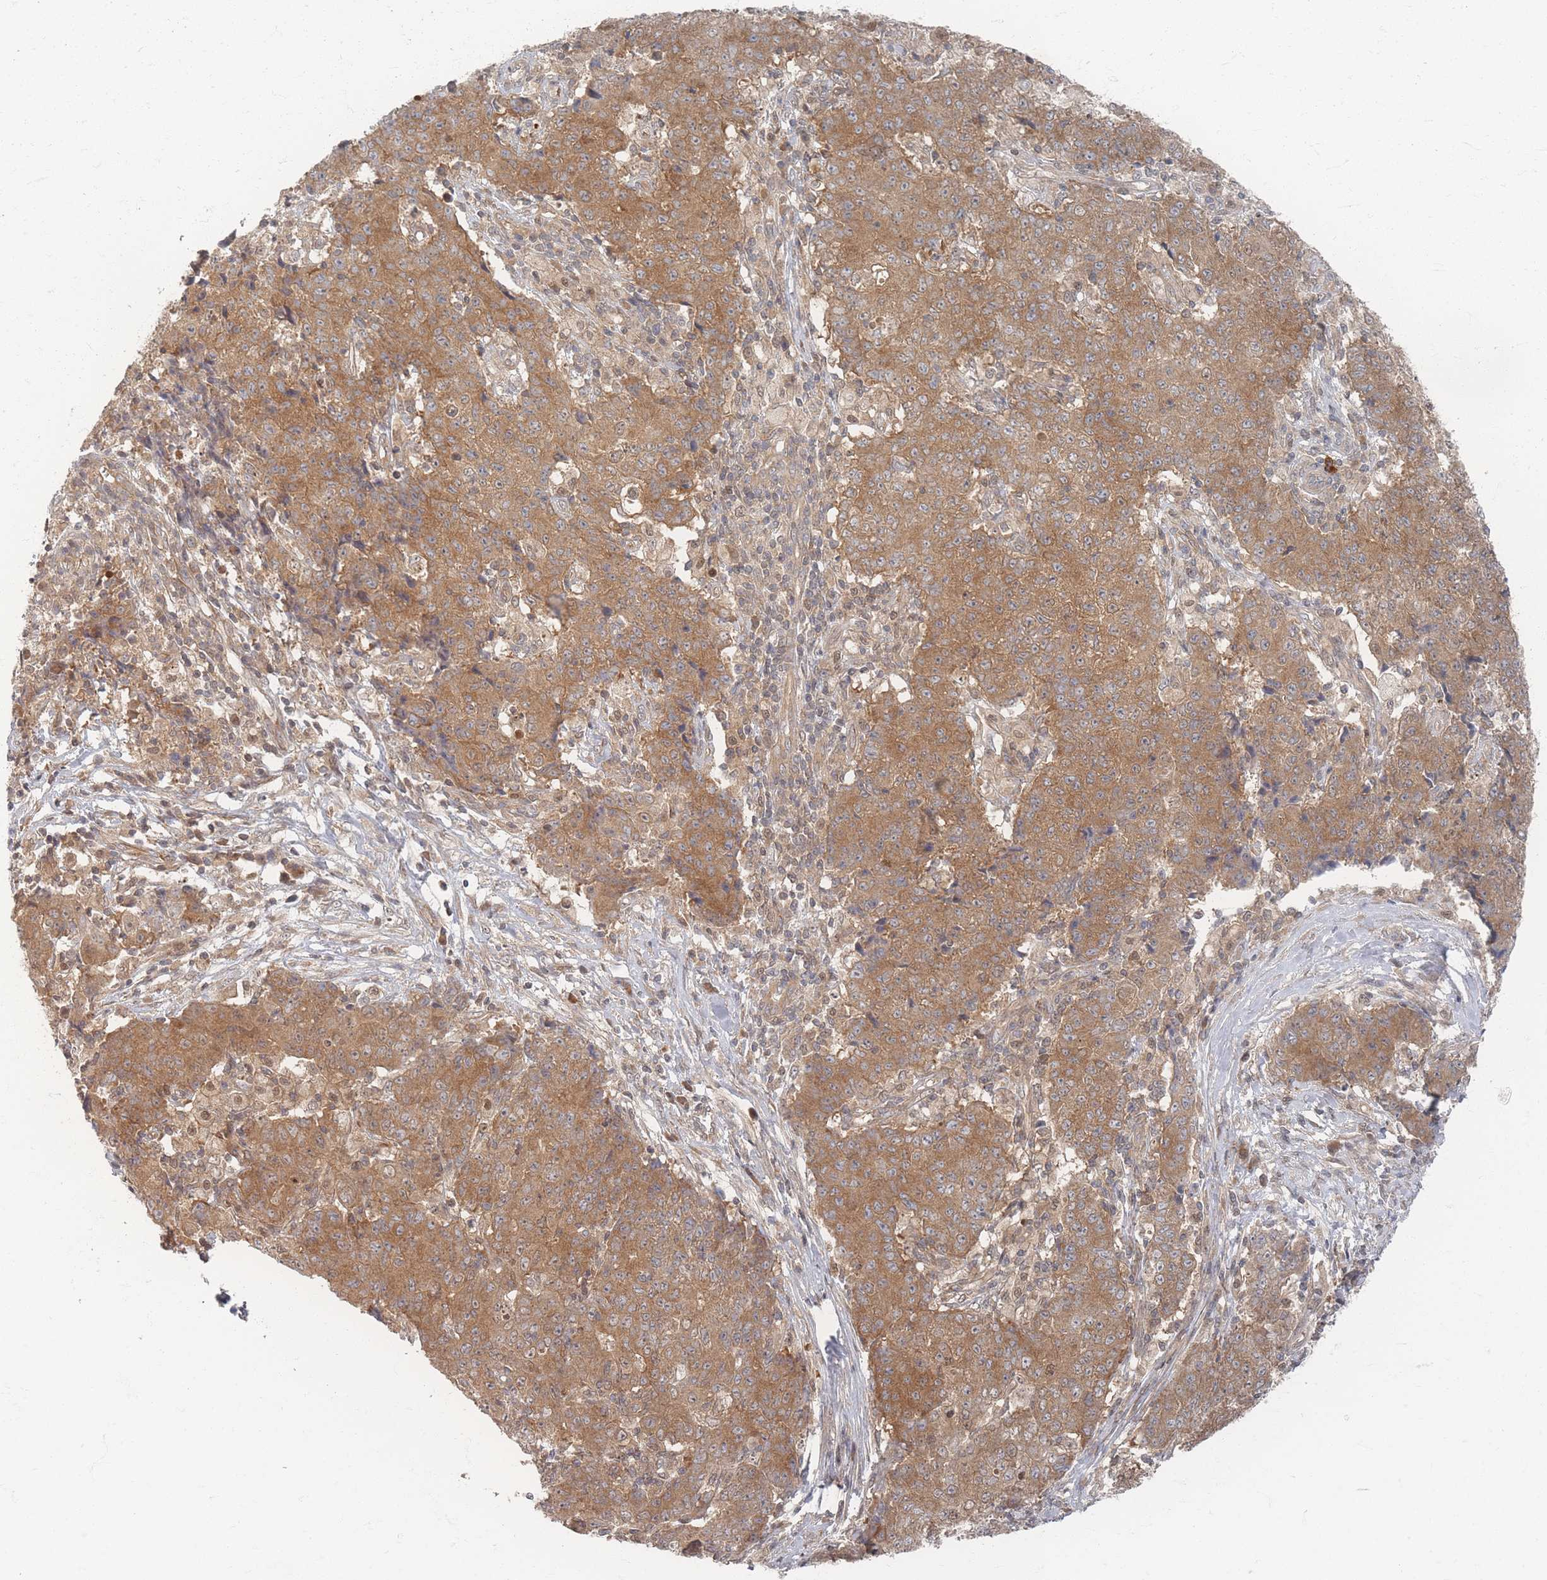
{"staining": {"intensity": "moderate", "quantity": ">75%", "location": "cytoplasmic/membranous"}, "tissue": "ovarian cancer", "cell_type": "Tumor cells", "image_type": "cancer", "snomed": [{"axis": "morphology", "description": "Carcinoma, endometroid"}, {"axis": "topography", "description": "Ovary"}], "caption": "Human endometroid carcinoma (ovarian) stained with a brown dye exhibits moderate cytoplasmic/membranous positive expression in about >75% of tumor cells.", "gene": "PSMD9", "patient": {"sex": "female", "age": 42}}